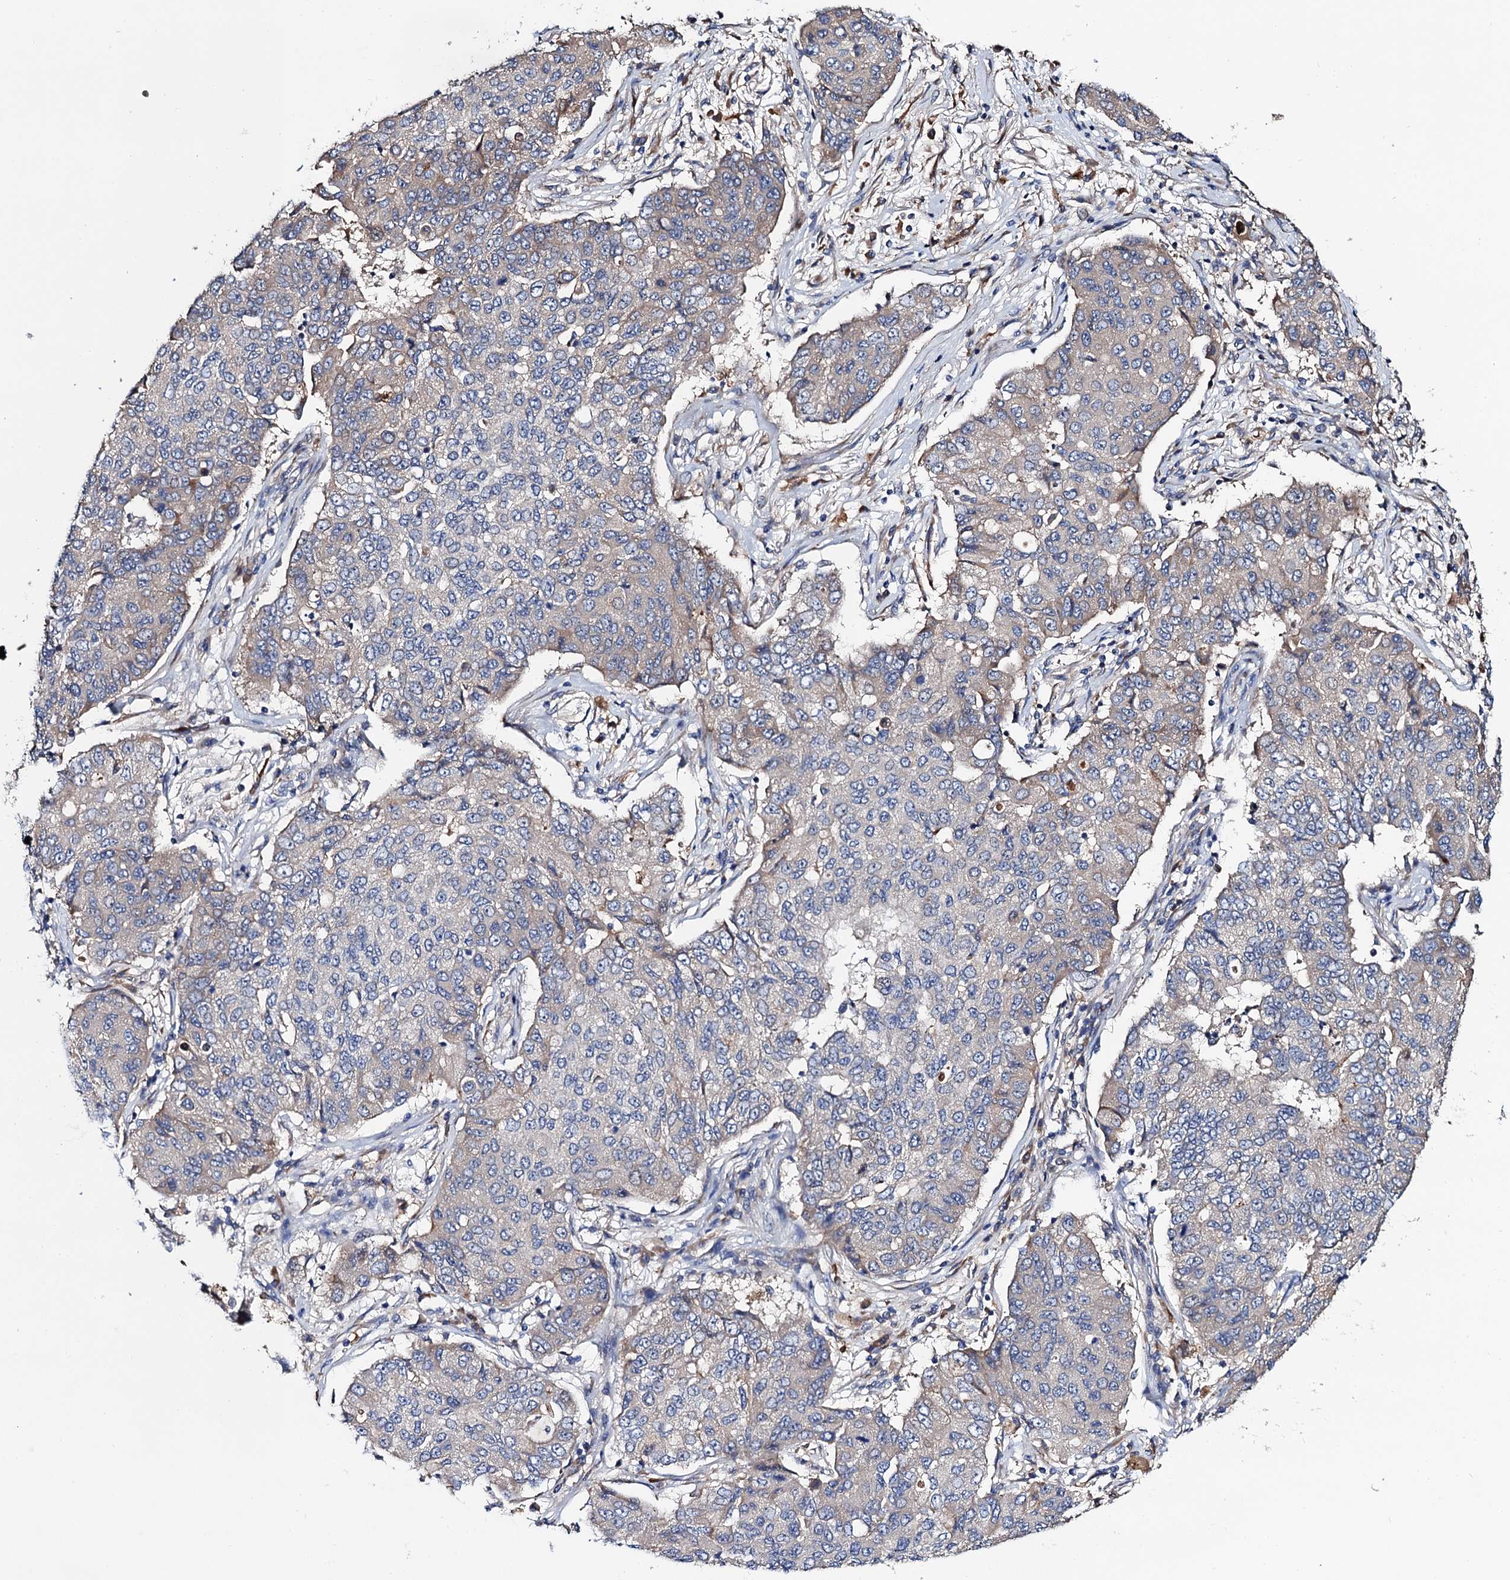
{"staining": {"intensity": "negative", "quantity": "none", "location": "none"}, "tissue": "lung cancer", "cell_type": "Tumor cells", "image_type": "cancer", "snomed": [{"axis": "morphology", "description": "Squamous cell carcinoma, NOS"}, {"axis": "topography", "description": "Lung"}], "caption": "Immunohistochemical staining of human lung cancer (squamous cell carcinoma) exhibits no significant positivity in tumor cells.", "gene": "TRMT112", "patient": {"sex": "male", "age": 74}}